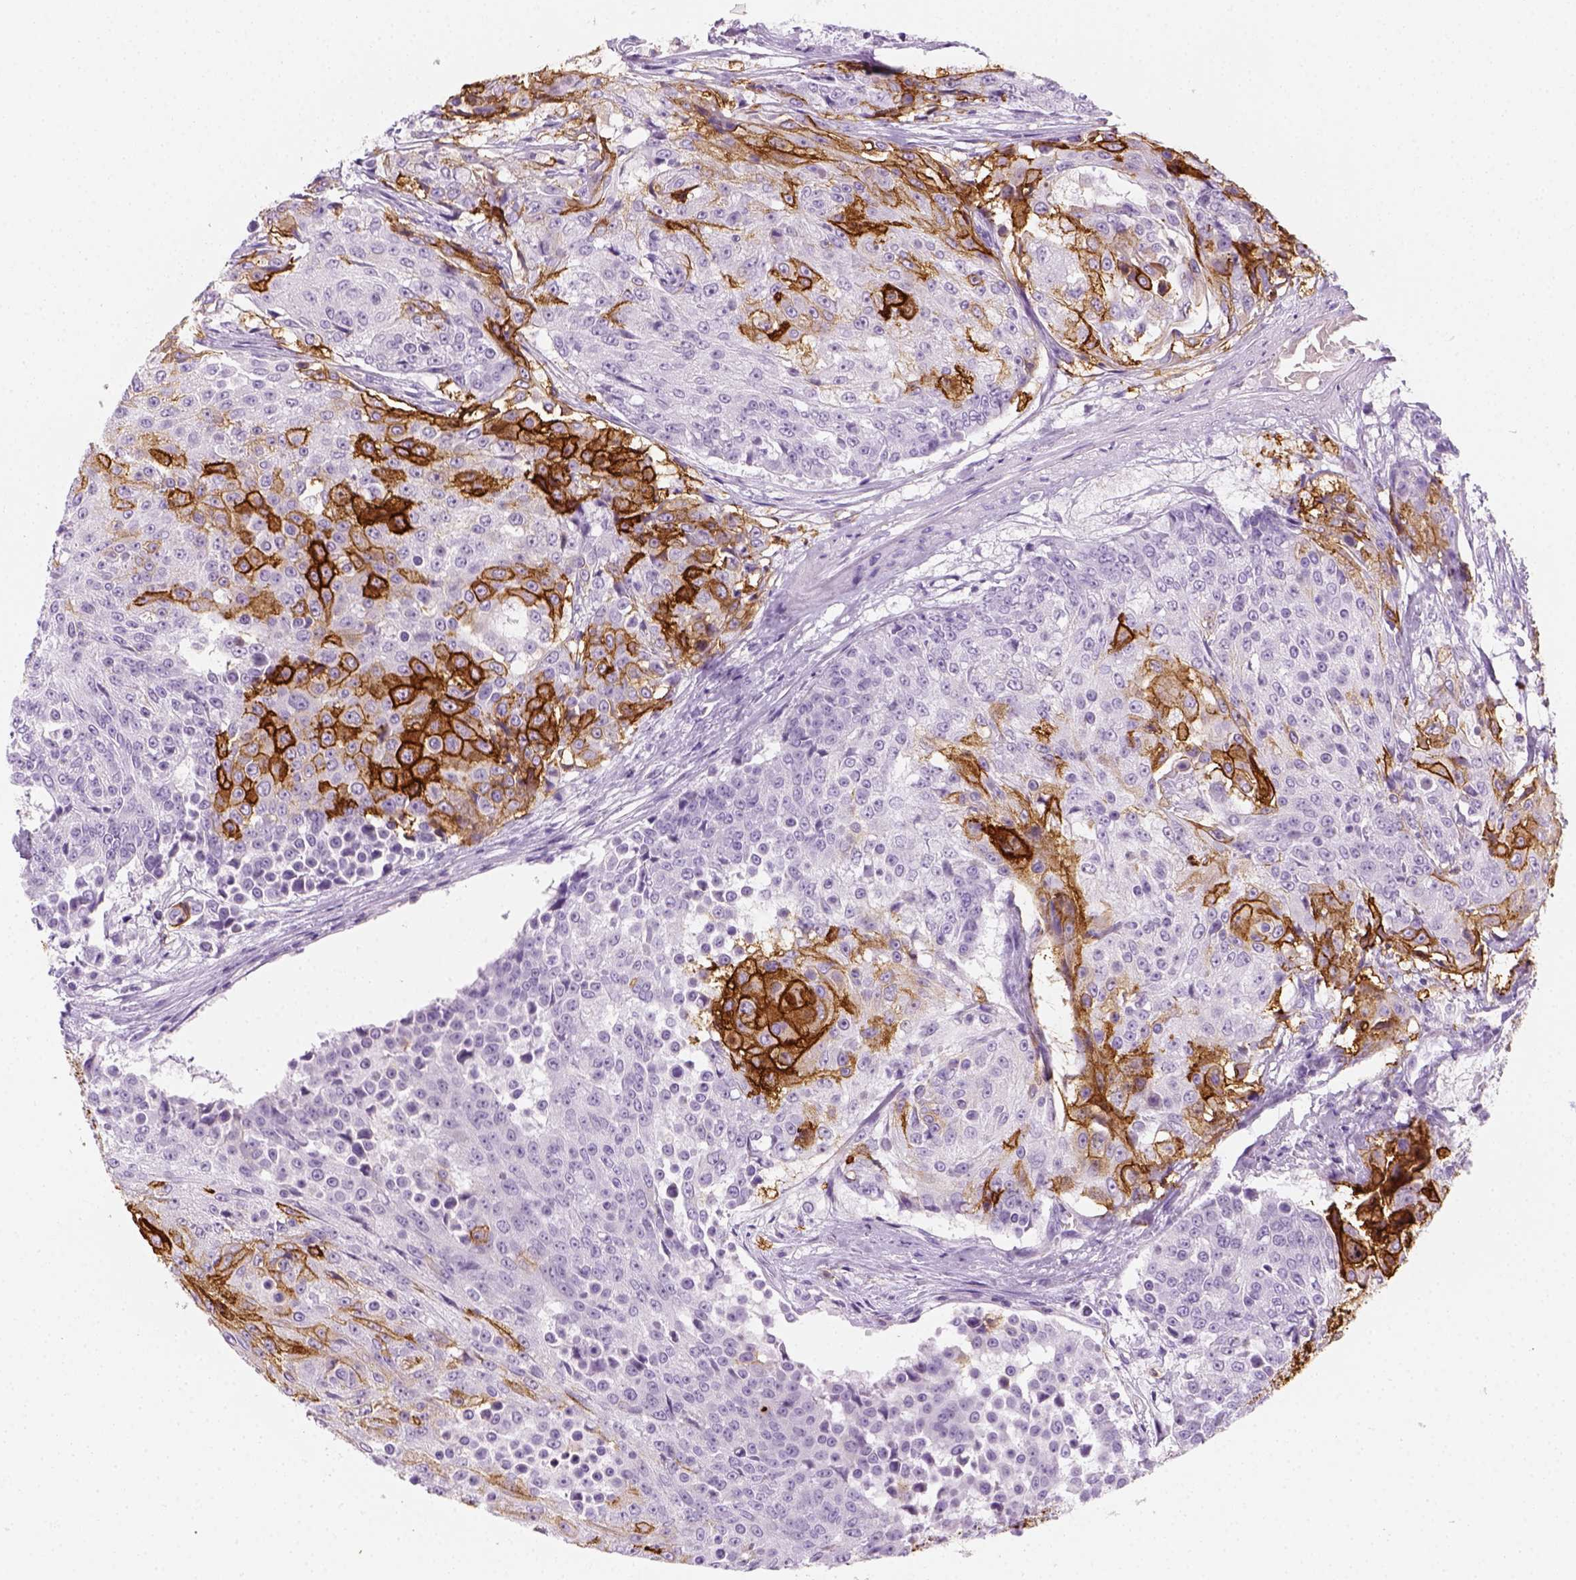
{"staining": {"intensity": "strong", "quantity": "25%-75%", "location": "cytoplasmic/membranous"}, "tissue": "urothelial cancer", "cell_type": "Tumor cells", "image_type": "cancer", "snomed": [{"axis": "morphology", "description": "Urothelial carcinoma, High grade"}, {"axis": "topography", "description": "Urinary bladder"}], "caption": "The image reveals a brown stain indicating the presence of a protein in the cytoplasmic/membranous of tumor cells in high-grade urothelial carcinoma.", "gene": "AQP3", "patient": {"sex": "female", "age": 63}}